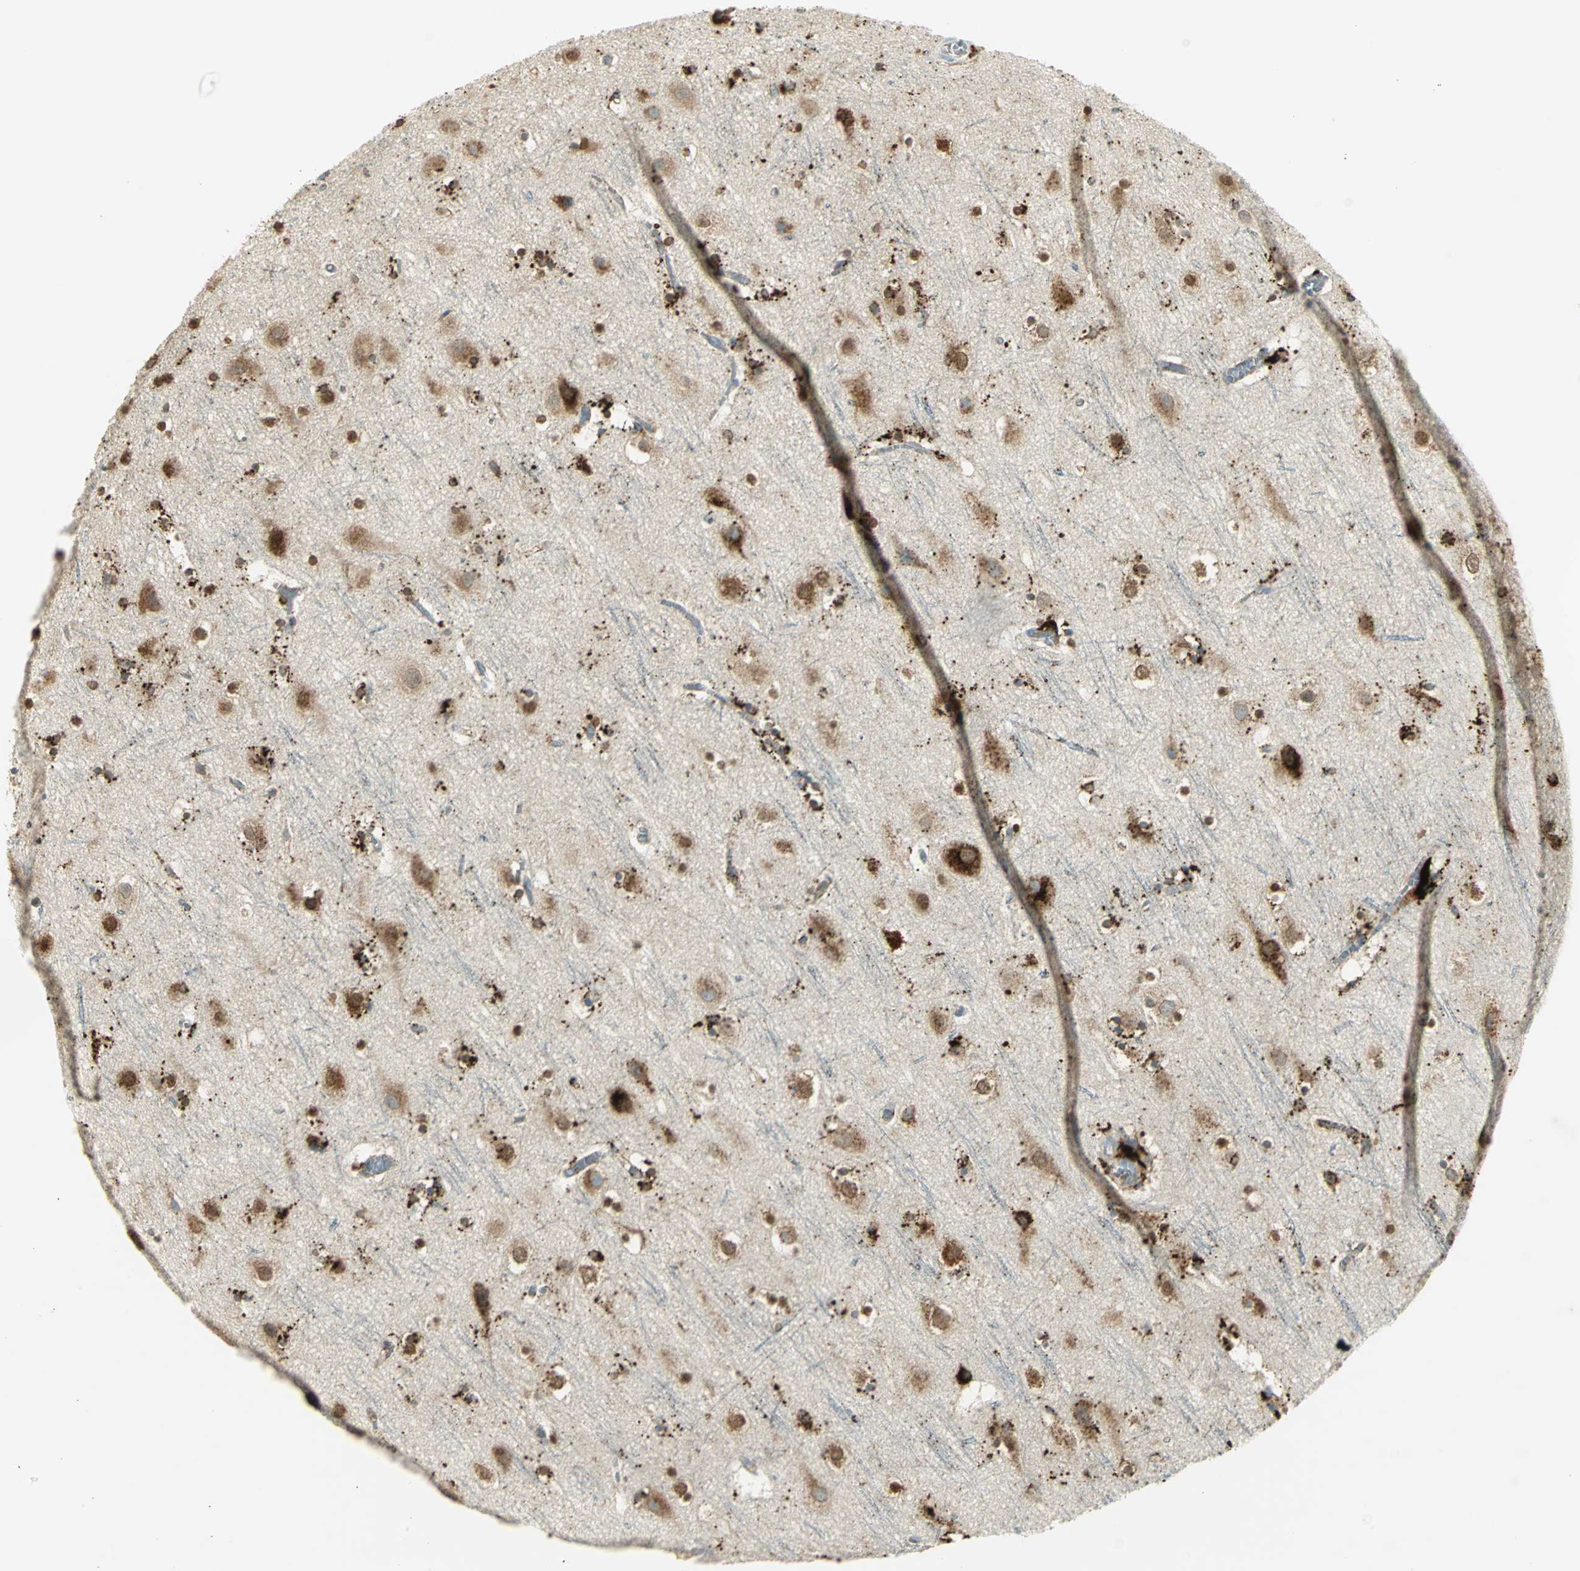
{"staining": {"intensity": "negative", "quantity": "none", "location": "none"}, "tissue": "cerebral cortex", "cell_type": "Endothelial cells", "image_type": "normal", "snomed": [{"axis": "morphology", "description": "Normal tissue, NOS"}, {"axis": "topography", "description": "Cerebral cortex"}], "caption": "Endothelial cells are negative for protein expression in benign human cerebral cortex. (Stains: DAB immunohistochemistry with hematoxylin counter stain, Microscopy: brightfield microscopy at high magnification).", "gene": "ARSA", "patient": {"sex": "male", "age": 45}}